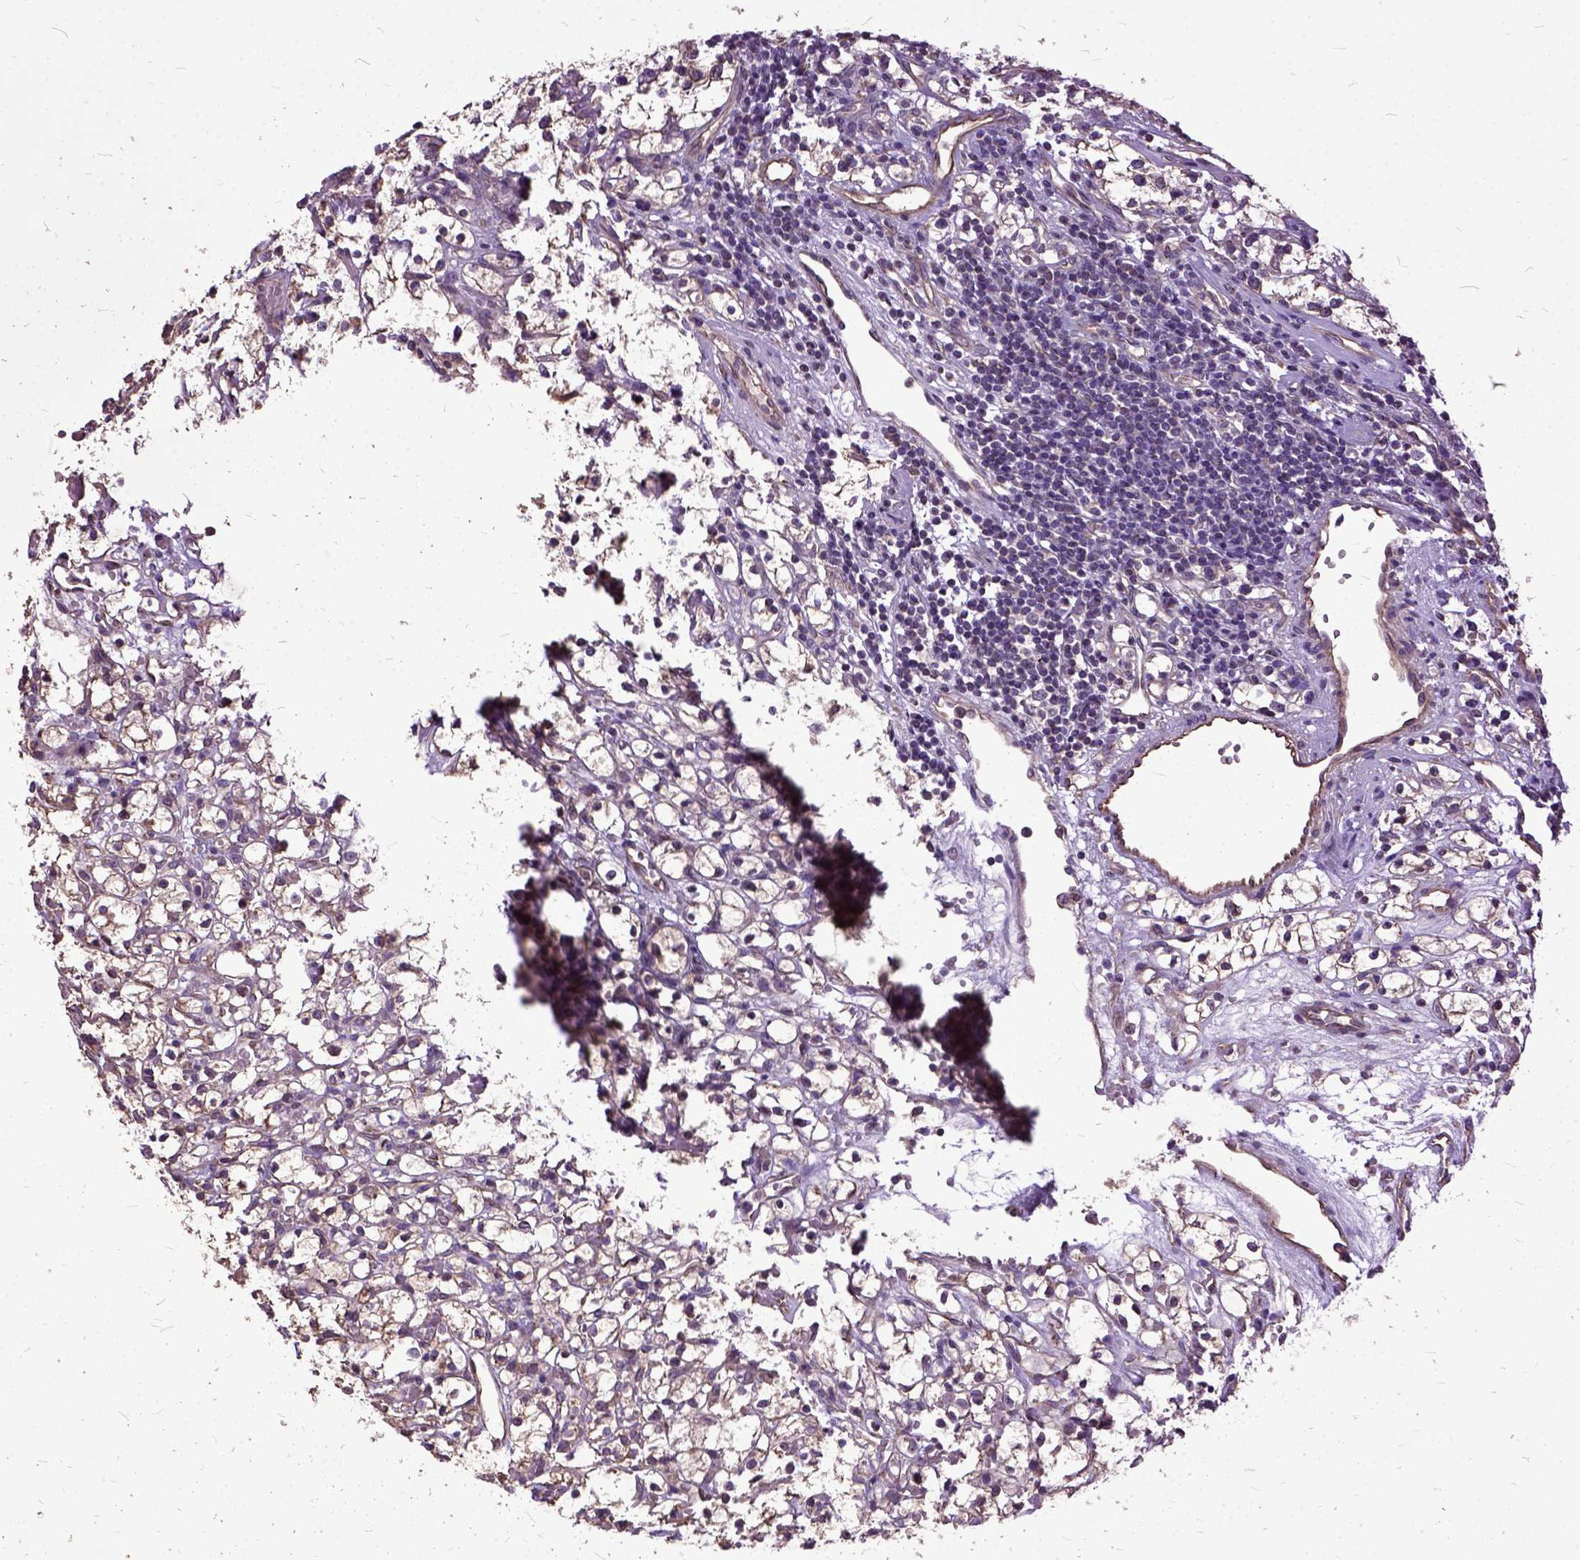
{"staining": {"intensity": "weak", "quantity": "25%-75%", "location": "cytoplasmic/membranous"}, "tissue": "renal cancer", "cell_type": "Tumor cells", "image_type": "cancer", "snomed": [{"axis": "morphology", "description": "Adenocarcinoma, NOS"}, {"axis": "topography", "description": "Kidney"}], "caption": "A histopathology image of renal adenocarcinoma stained for a protein reveals weak cytoplasmic/membranous brown staining in tumor cells.", "gene": "AREG", "patient": {"sex": "female", "age": 59}}